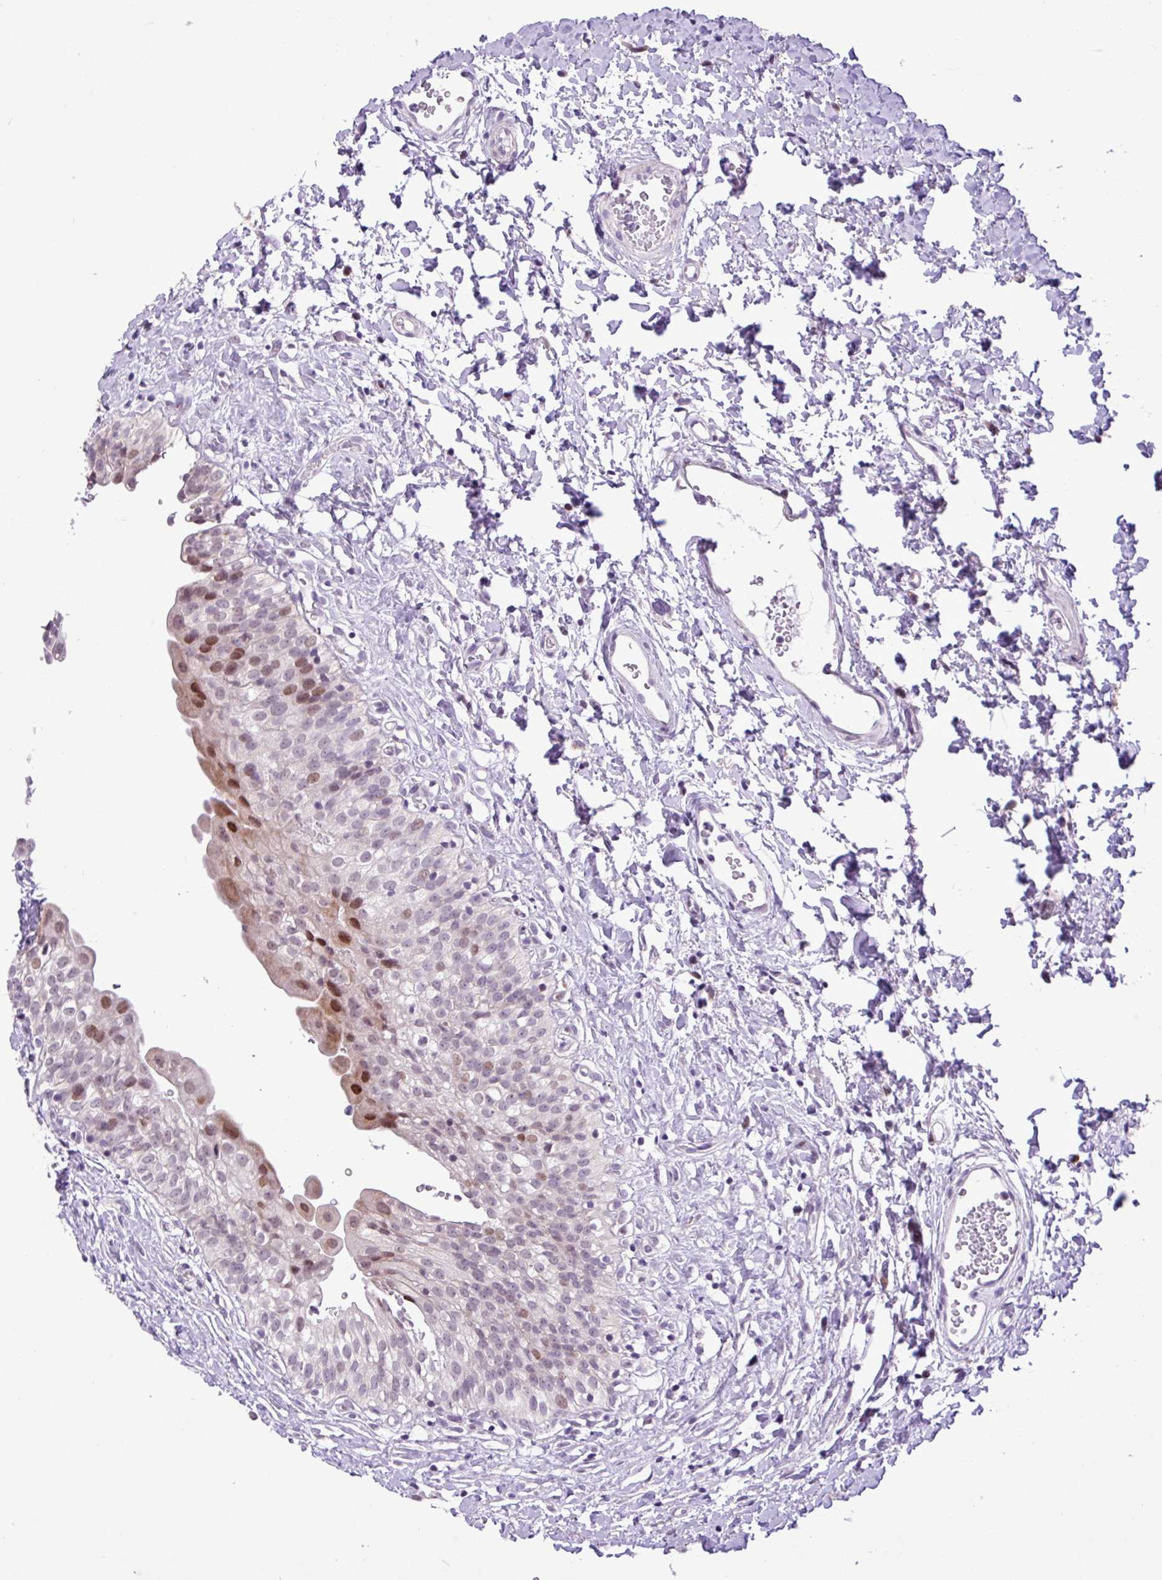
{"staining": {"intensity": "moderate", "quantity": "<25%", "location": "cytoplasmic/membranous,nuclear"}, "tissue": "urinary bladder", "cell_type": "Urothelial cells", "image_type": "normal", "snomed": [{"axis": "morphology", "description": "Normal tissue, NOS"}, {"axis": "topography", "description": "Urinary bladder"}], "caption": "Immunohistochemistry (IHC) staining of normal urinary bladder, which shows low levels of moderate cytoplasmic/membranous,nuclear staining in approximately <25% of urothelial cells indicating moderate cytoplasmic/membranous,nuclear protein expression. The staining was performed using DAB (3,3'-diaminobenzidine) (brown) for protein detection and nuclei were counterstained in hematoxylin (blue).", "gene": "ZNF354A", "patient": {"sex": "male", "age": 51}}